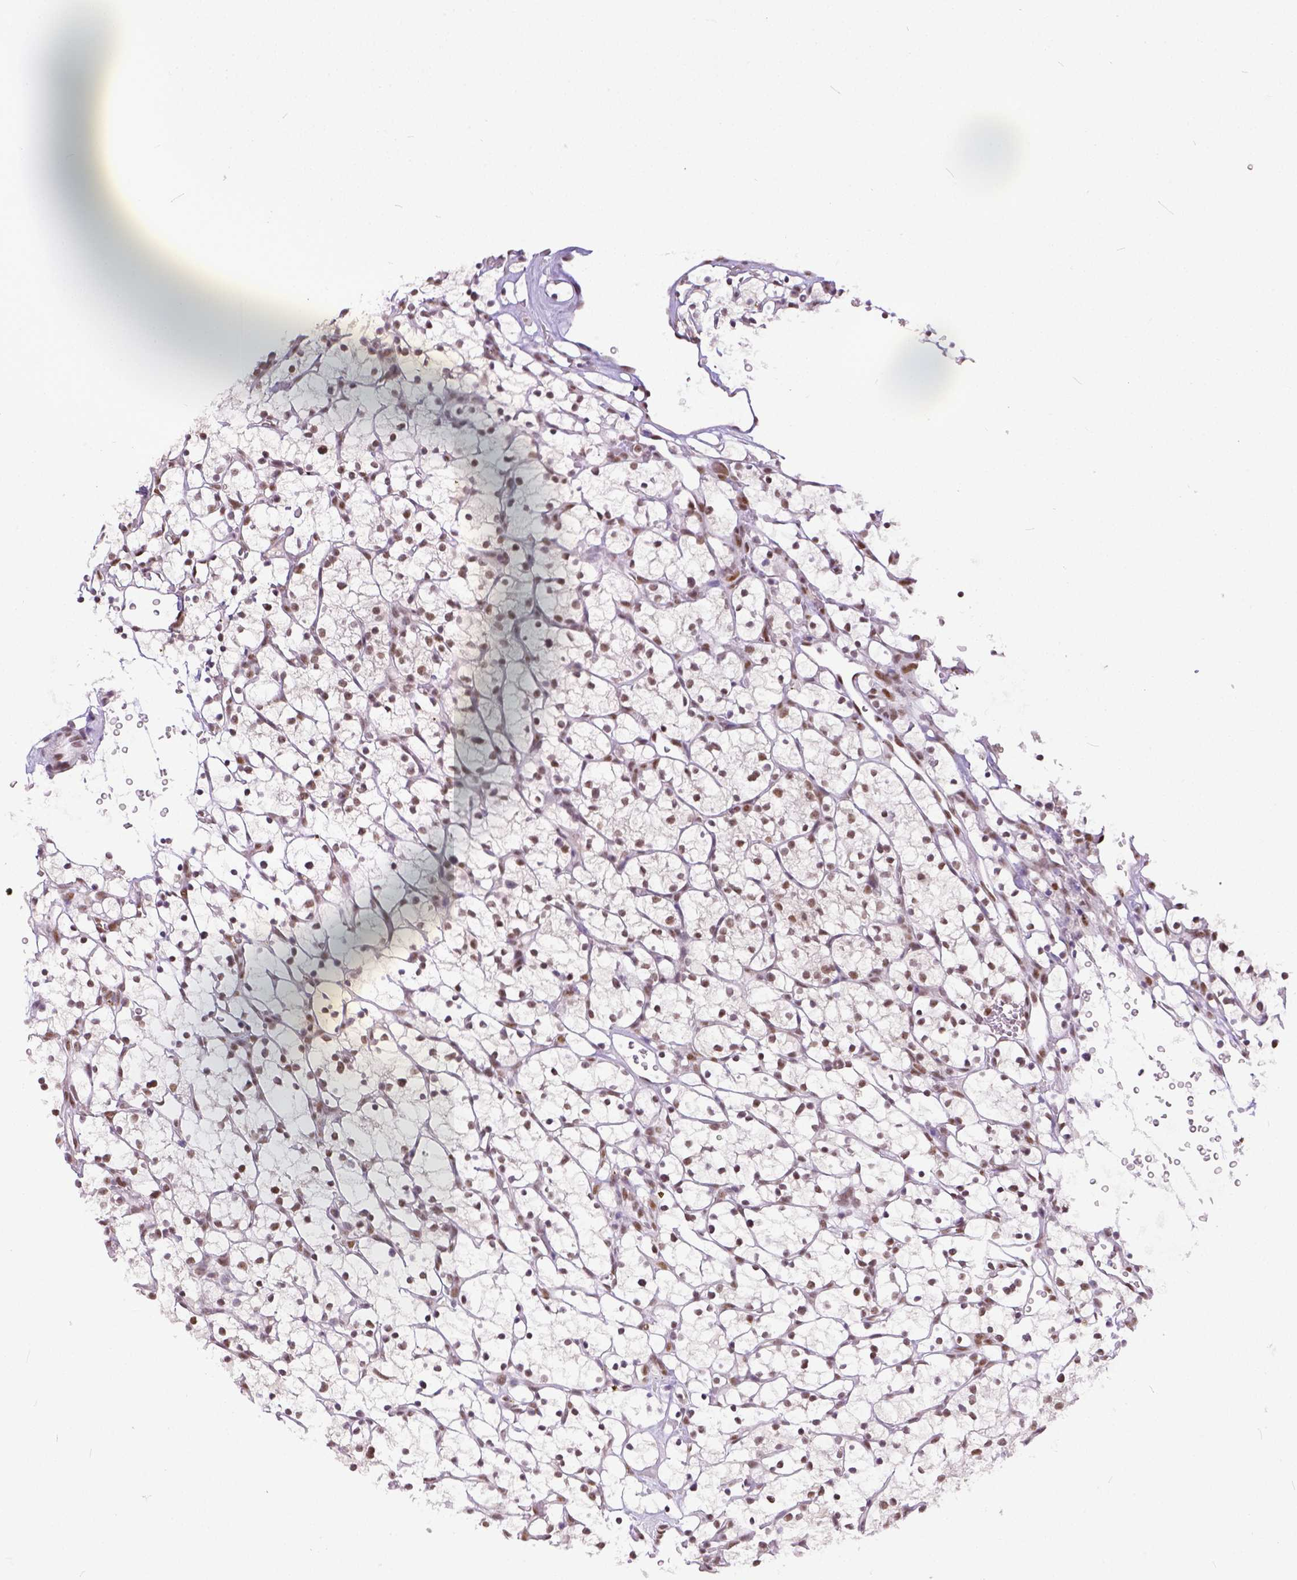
{"staining": {"intensity": "moderate", "quantity": ">75%", "location": "nuclear"}, "tissue": "renal cancer", "cell_type": "Tumor cells", "image_type": "cancer", "snomed": [{"axis": "morphology", "description": "Adenocarcinoma, NOS"}, {"axis": "topography", "description": "Kidney"}], "caption": "Immunohistochemical staining of renal cancer (adenocarcinoma) displays medium levels of moderate nuclear protein expression in approximately >75% of tumor cells.", "gene": "ERCC1", "patient": {"sex": "female", "age": 64}}